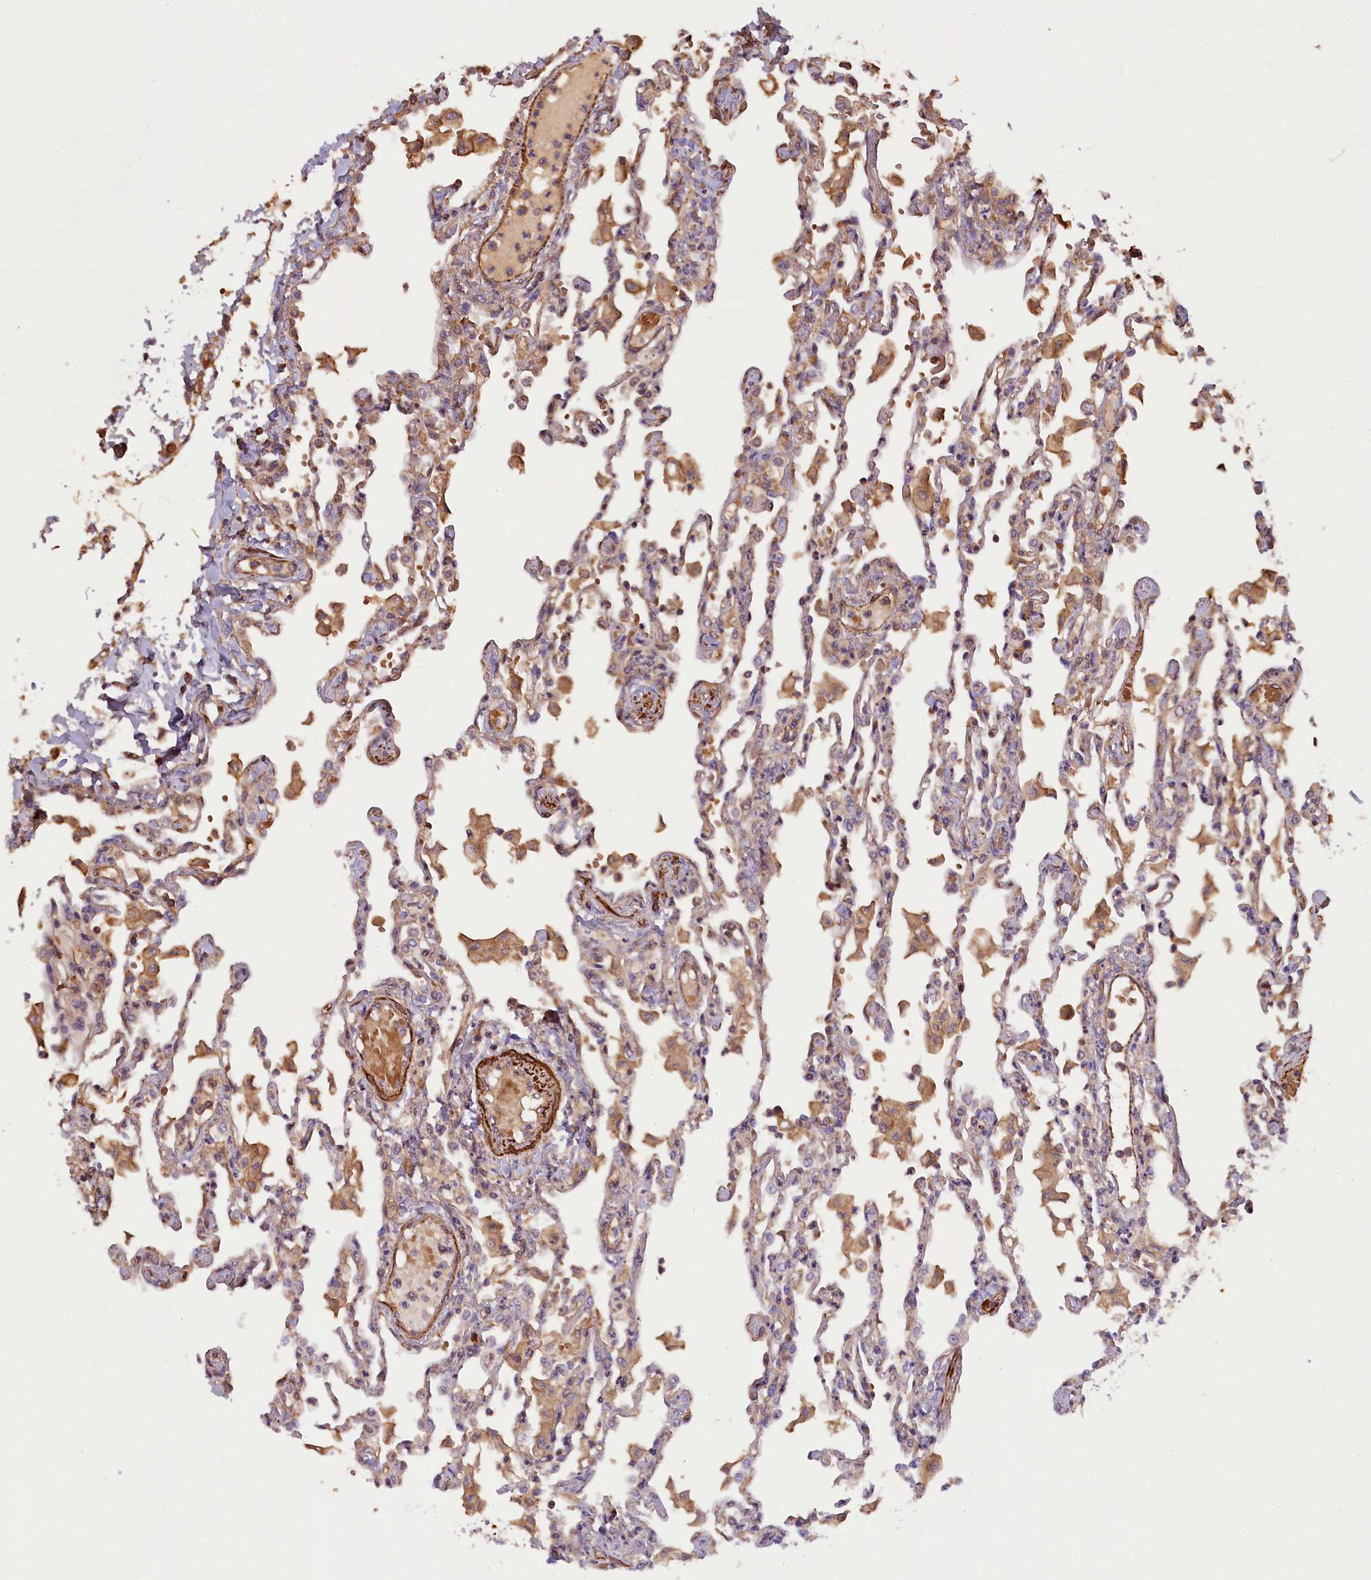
{"staining": {"intensity": "weak", "quantity": "25%-75%", "location": "cytoplasmic/membranous"}, "tissue": "lung", "cell_type": "Alveolar cells", "image_type": "normal", "snomed": [{"axis": "morphology", "description": "Normal tissue, NOS"}, {"axis": "topography", "description": "Bronchus"}, {"axis": "topography", "description": "Lung"}], "caption": "Immunohistochemistry staining of unremarkable lung, which displays low levels of weak cytoplasmic/membranous staining in about 25%-75% of alveolar cells indicating weak cytoplasmic/membranous protein staining. The staining was performed using DAB (brown) for protein detection and nuclei were counterstained in hematoxylin (blue).", "gene": "FUZ", "patient": {"sex": "female", "age": 49}}